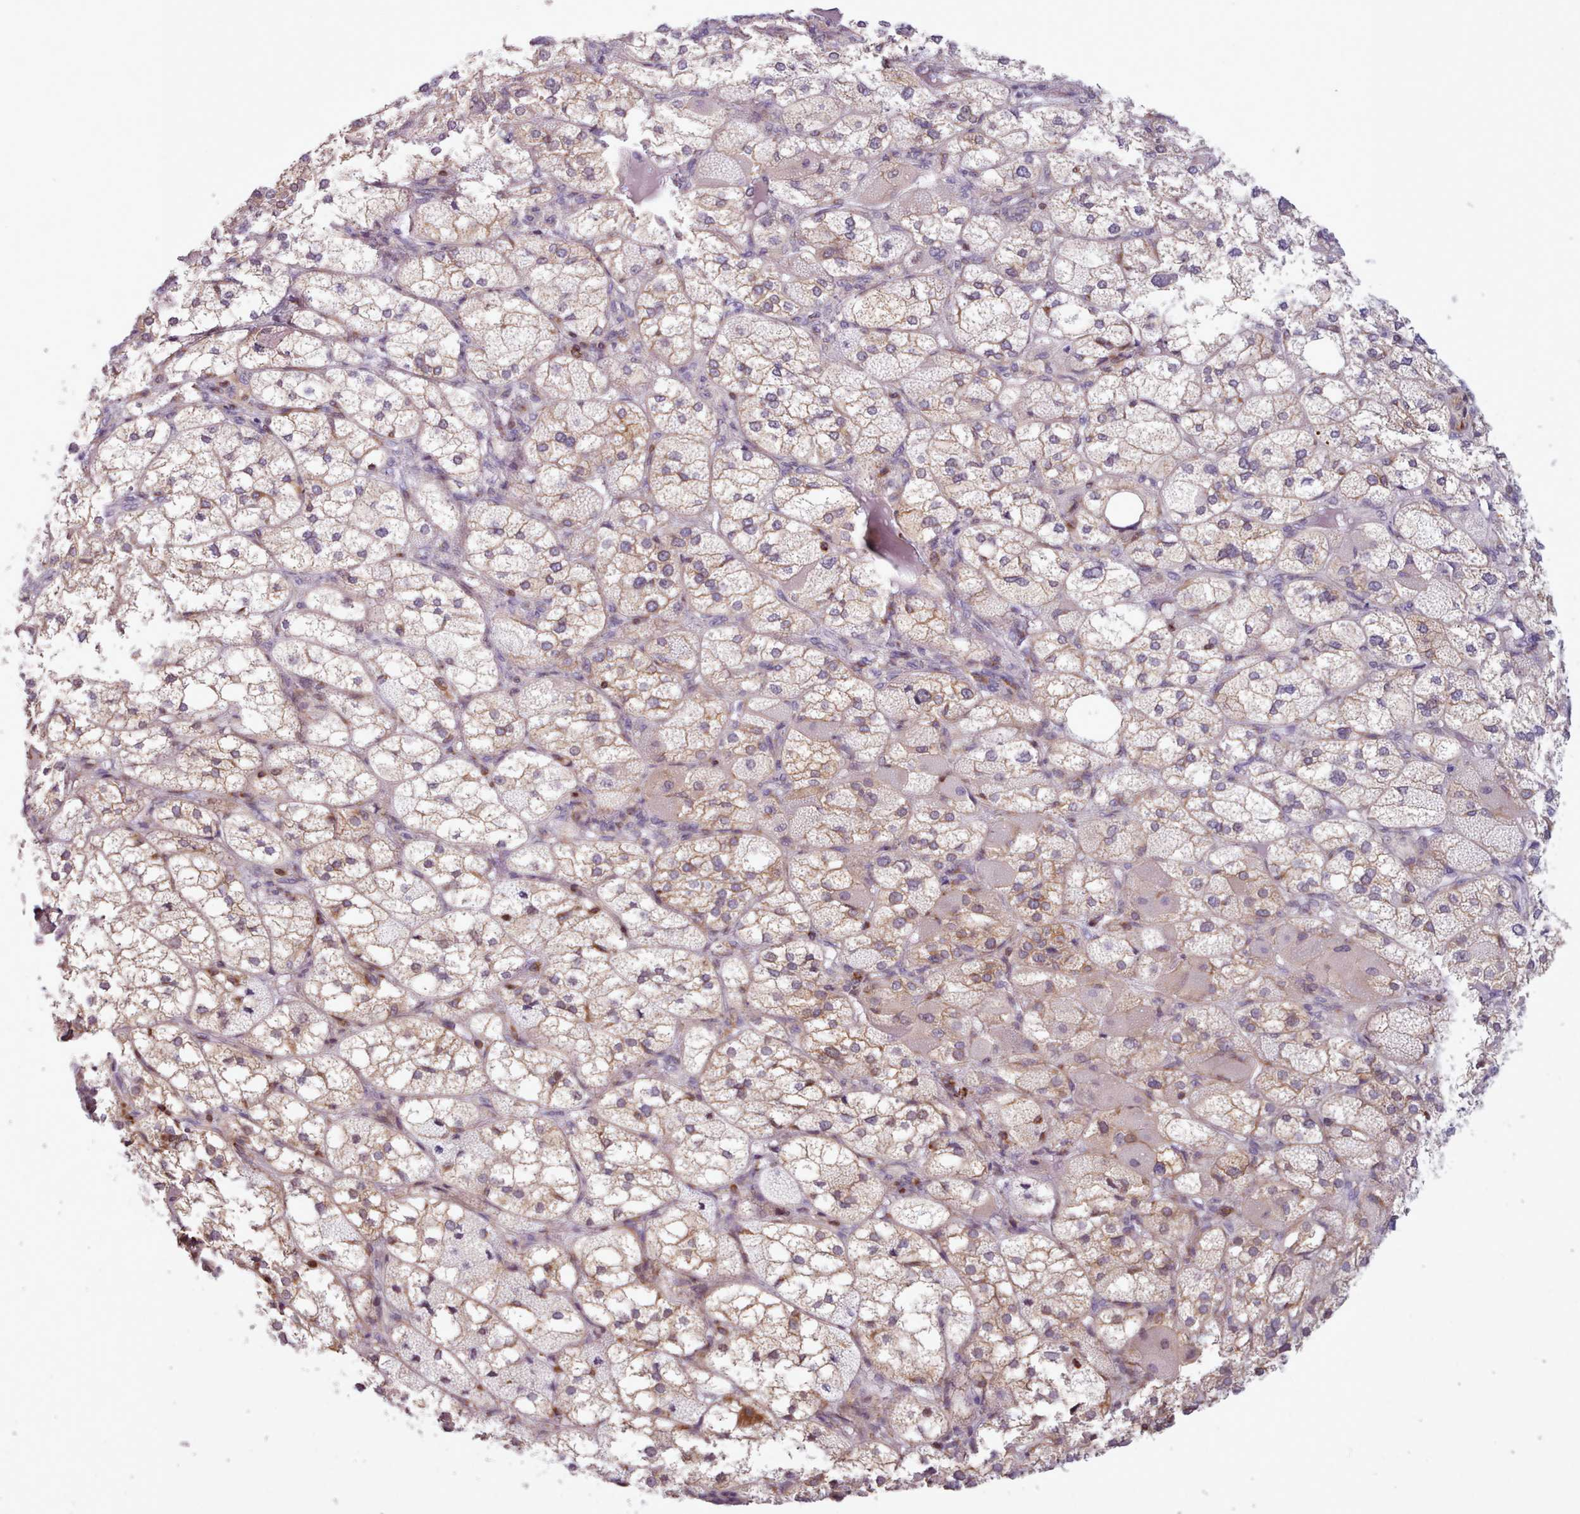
{"staining": {"intensity": "moderate", "quantity": ">75%", "location": "cytoplasmic/membranous"}, "tissue": "adrenal gland", "cell_type": "Glandular cells", "image_type": "normal", "snomed": [{"axis": "morphology", "description": "Normal tissue, NOS"}, {"axis": "topography", "description": "Adrenal gland"}], "caption": "Normal adrenal gland was stained to show a protein in brown. There is medium levels of moderate cytoplasmic/membranous staining in about >75% of glandular cells.", "gene": "CRYBG1", "patient": {"sex": "female", "age": 61}}